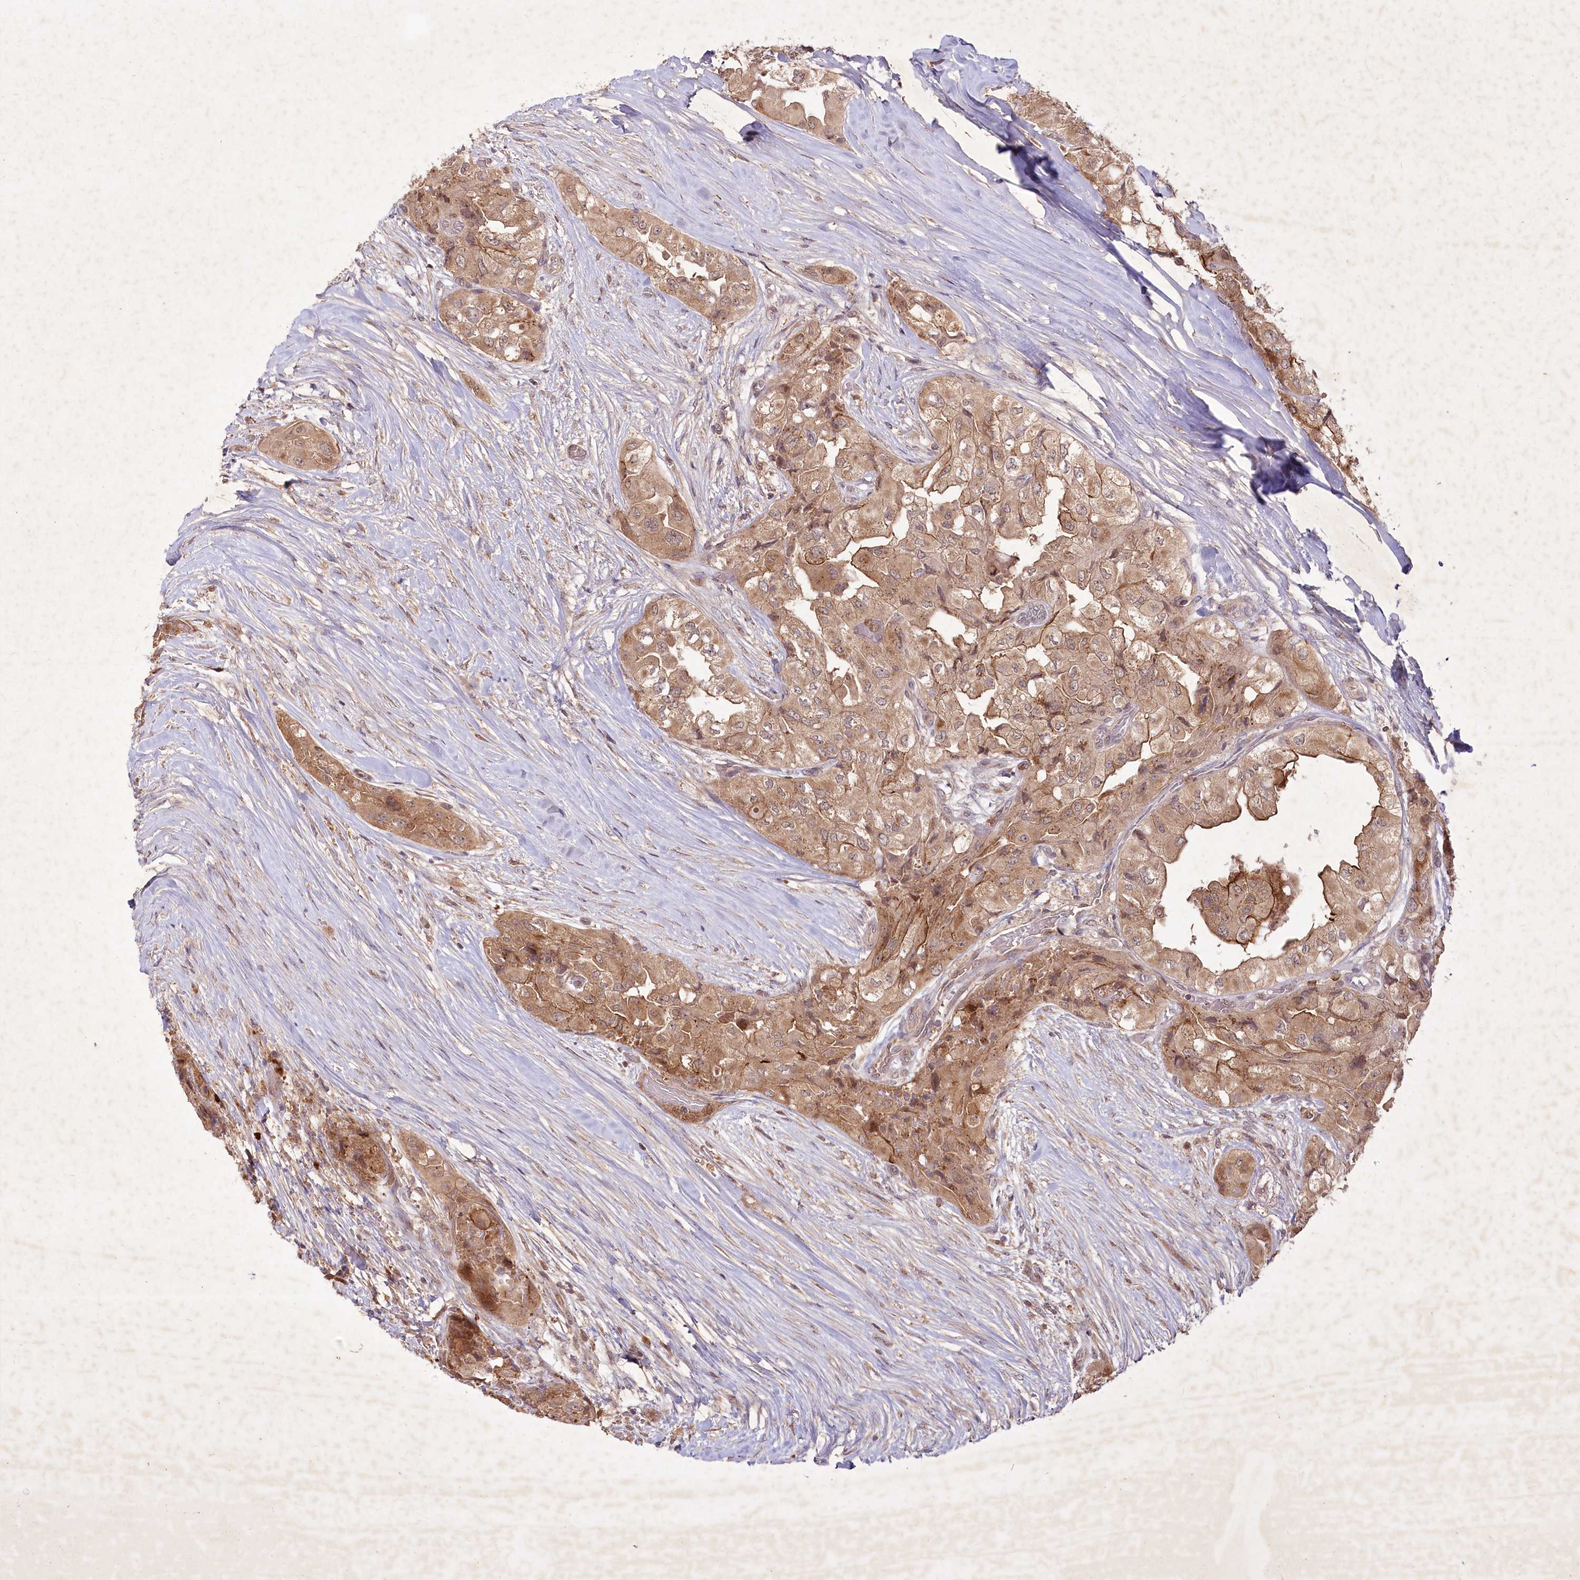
{"staining": {"intensity": "moderate", "quantity": ">75%", "location": "cytoplasmic/membranous"}, "tissue": "thyroid cancer", "cell_type": "Tumor cells", "image_type": "cancer", "snomed": [{"axis": "morphology", "description": "Papillary adenocarcinoma, NOS"}, {"axis": "topography", "description": "Thyroid gland"}], "caption": "Approximately >75% of tumor cells in human thyroid cancer display moderate cytoplasmic/membranous protein expression as visualized by brown immunohistochemical staining.", "gene": "IRAK1BP1", "patient": {"sex": "female", "age": 59}}